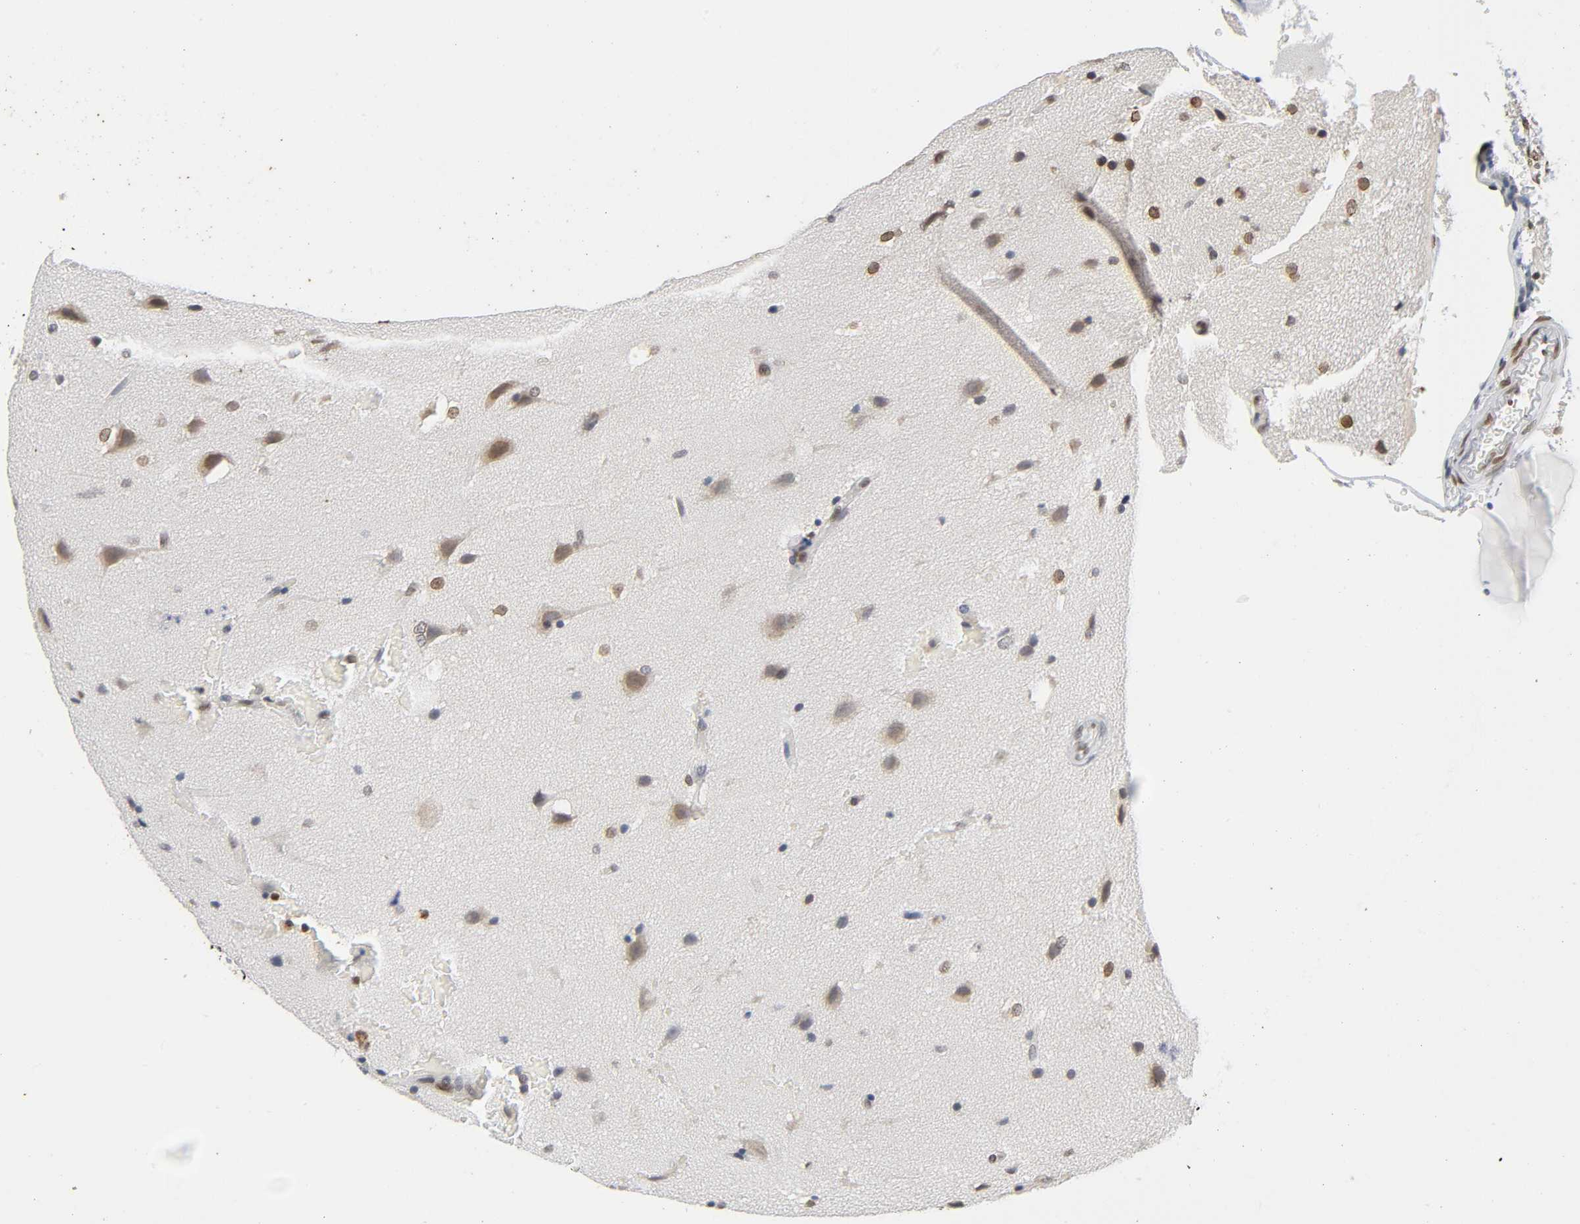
{"staining": {"intensity": "moderate", "quantity": ">75%", "location": "nuclear"}, "tissue": "glioma", "cell_type": "Tumor cells", "image_type": "cancer", "snomed": [{"axis": "morphology", "description": "Glioma, malignant, Low grade"}, {"axis": "topography", "description": "Cerebral cortex"}], "caption": "Glioma stained for a protein reveals moderate nuclear positivity in tumor cells. (DAB (3,3'-diaminobenzidine) IHC, brown staining for protein, blue staining for nuclei).", "gene": "SUMO1", "patient": {"sex": "female", "age": 47}}